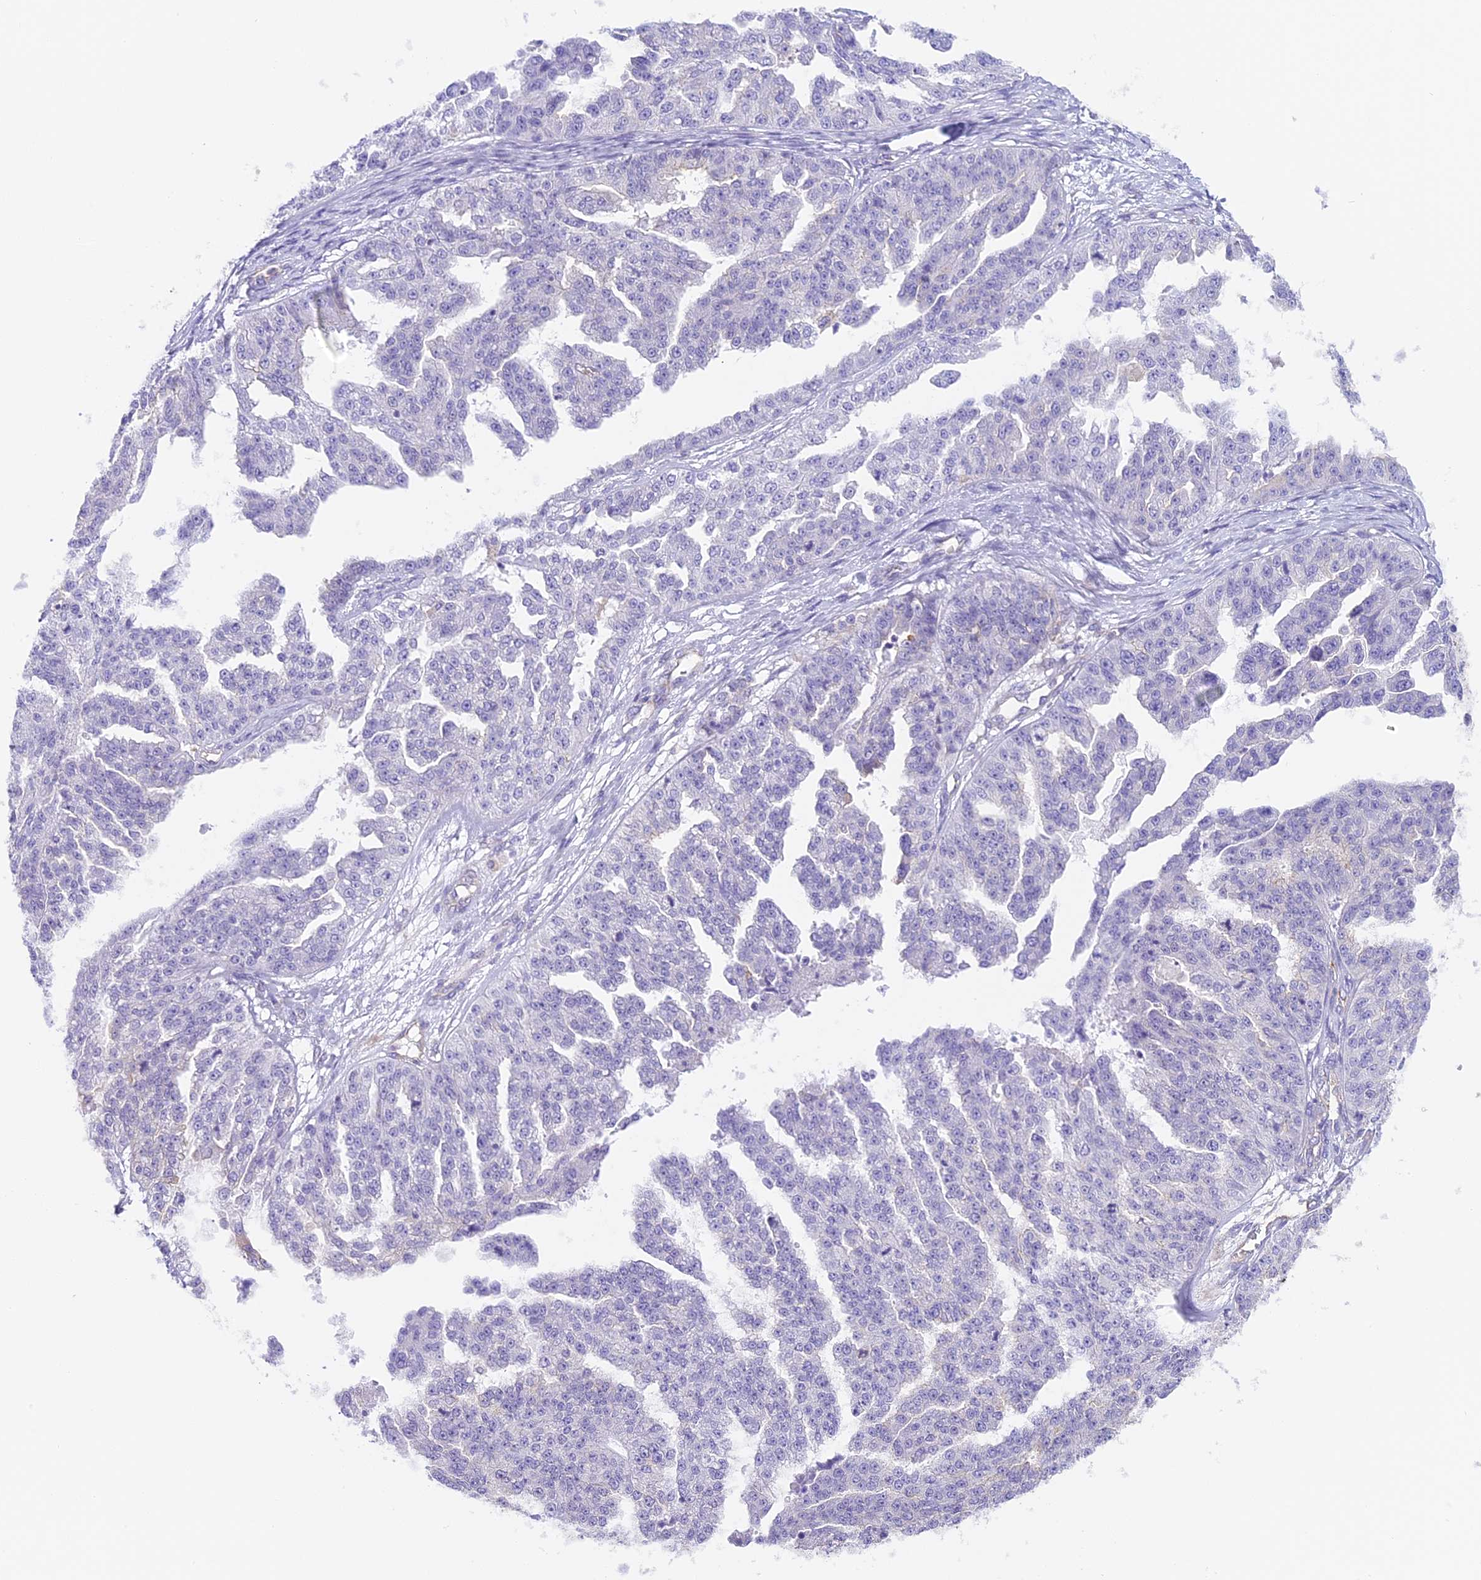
{"staining": {"intensity": "negative", "quantity": "none", "location": "none"}, "tissue": "ovarian cancer", "cell_type": "Tumor cells", "image_type": "cancer", "snomed": [{"axis": "morphology", "description": "Cystadenocarcinoma, serous, NOS"}, {"axis": "topography", "description": "Ovary"}], "caption": "The histopathology image reveals no significant staining in tumor cells of ovarian serous cystadenocarcinoma.", "gene": "HOMER3", "patient": {"sex": "female", "age": 58}}